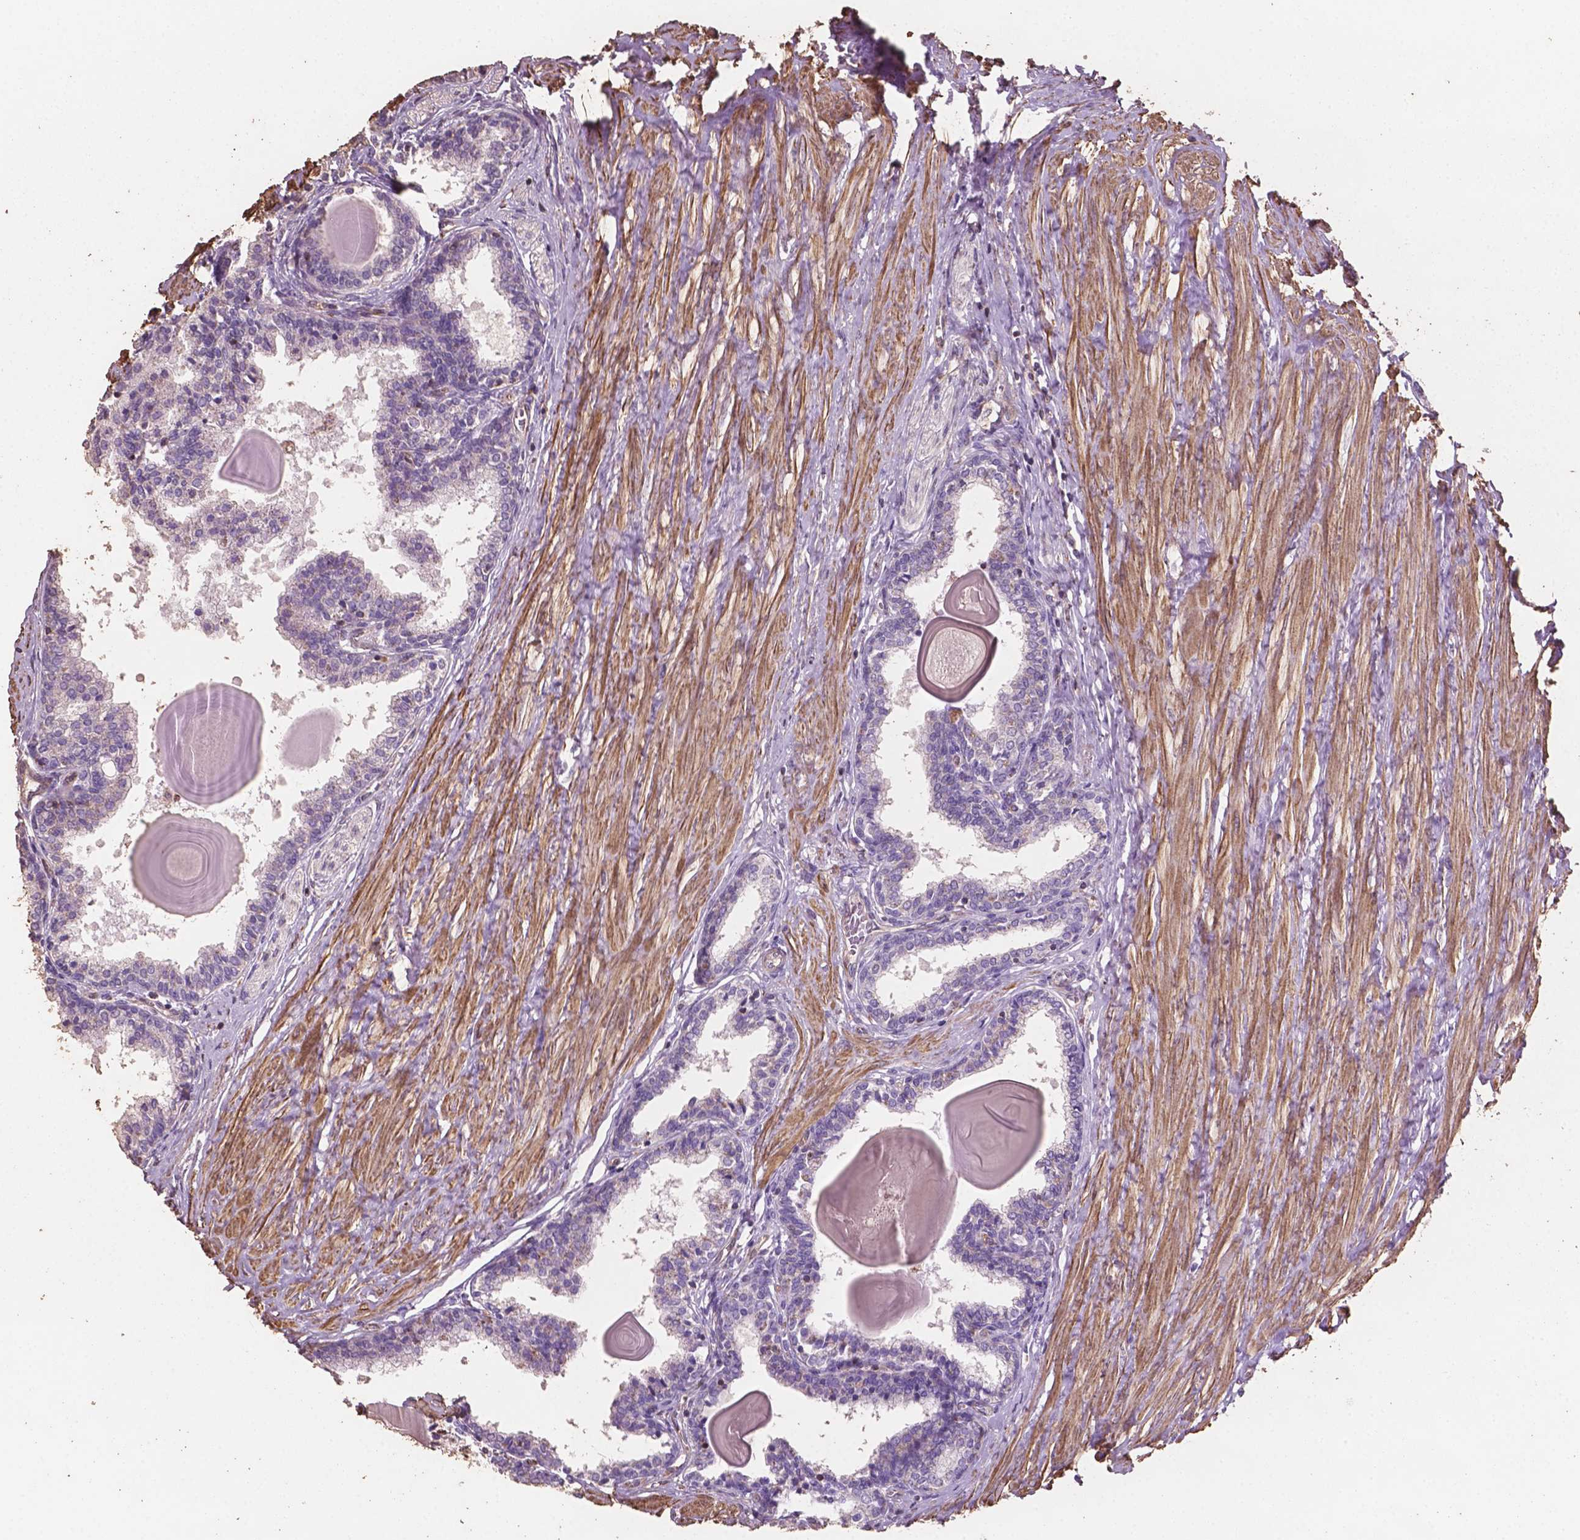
{"staining": {"intensity": "negative", "quantity": "none", "location": "none"}, "tissue": "prostate", "cell_type": "Glandular cells", "image_type": "normal", "snomed": [{"axis": "morphology", "description": "Normal tissue, NOS"}, {"axis": "topography", "description": "Prostate"}], "caption": "DAB immunohistochemical staining of benign prostate reveals no significant positivity in glandular cells.", "gene": "COMMD4", "patient": {"sex": "male", "age": 55}}